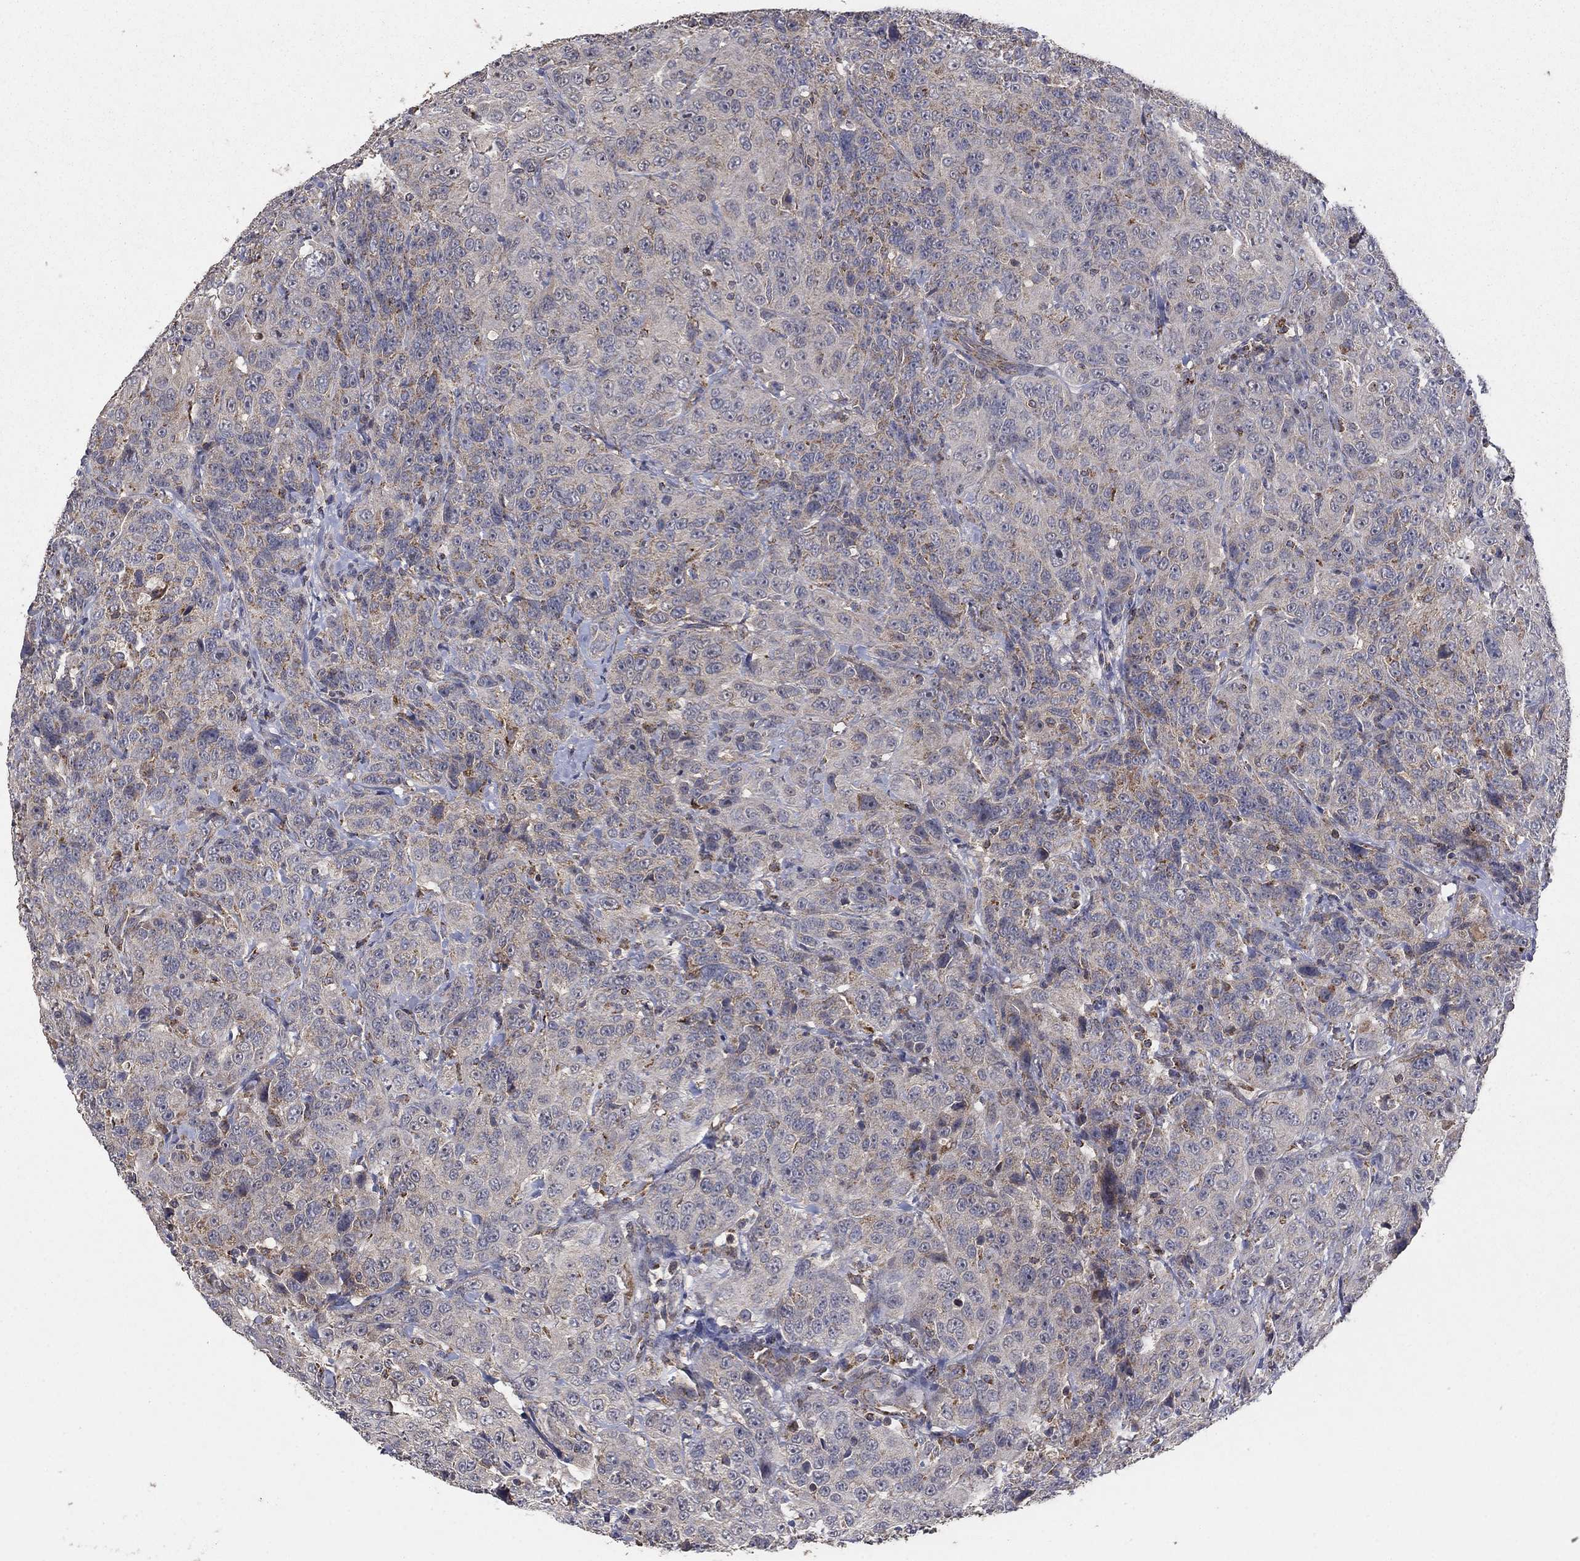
{"staining": {"intensity": "weak", "quantity": ">75%", "location": "cytoplasmic/membranous"}, "tissue": "urothelial cancer", "cell_type": "Tumor cells", "image_type": "cancer", "snomed": [{"axis": "morphology", "description": "Urothelial carcinoma, NOS"}, {"axis": "morphology", "description": "Urothelial carcinoma, High grade"}, {"axis": "topography", "description": "Urinary bladder"}], "caption": "The histopathology image shows immunohistochemical staining of urothelial cancer. There is weak cytoplasmic/membranous expression is appreciated in approximately >75% of tumor cells. The protein of interest is stained brown, and the nuclei are stained in blue (DAB IHC with brightfield microscopy, high magnification).", "gene": "GPSM1", "patient": {"sex": "female", "age": 73}}